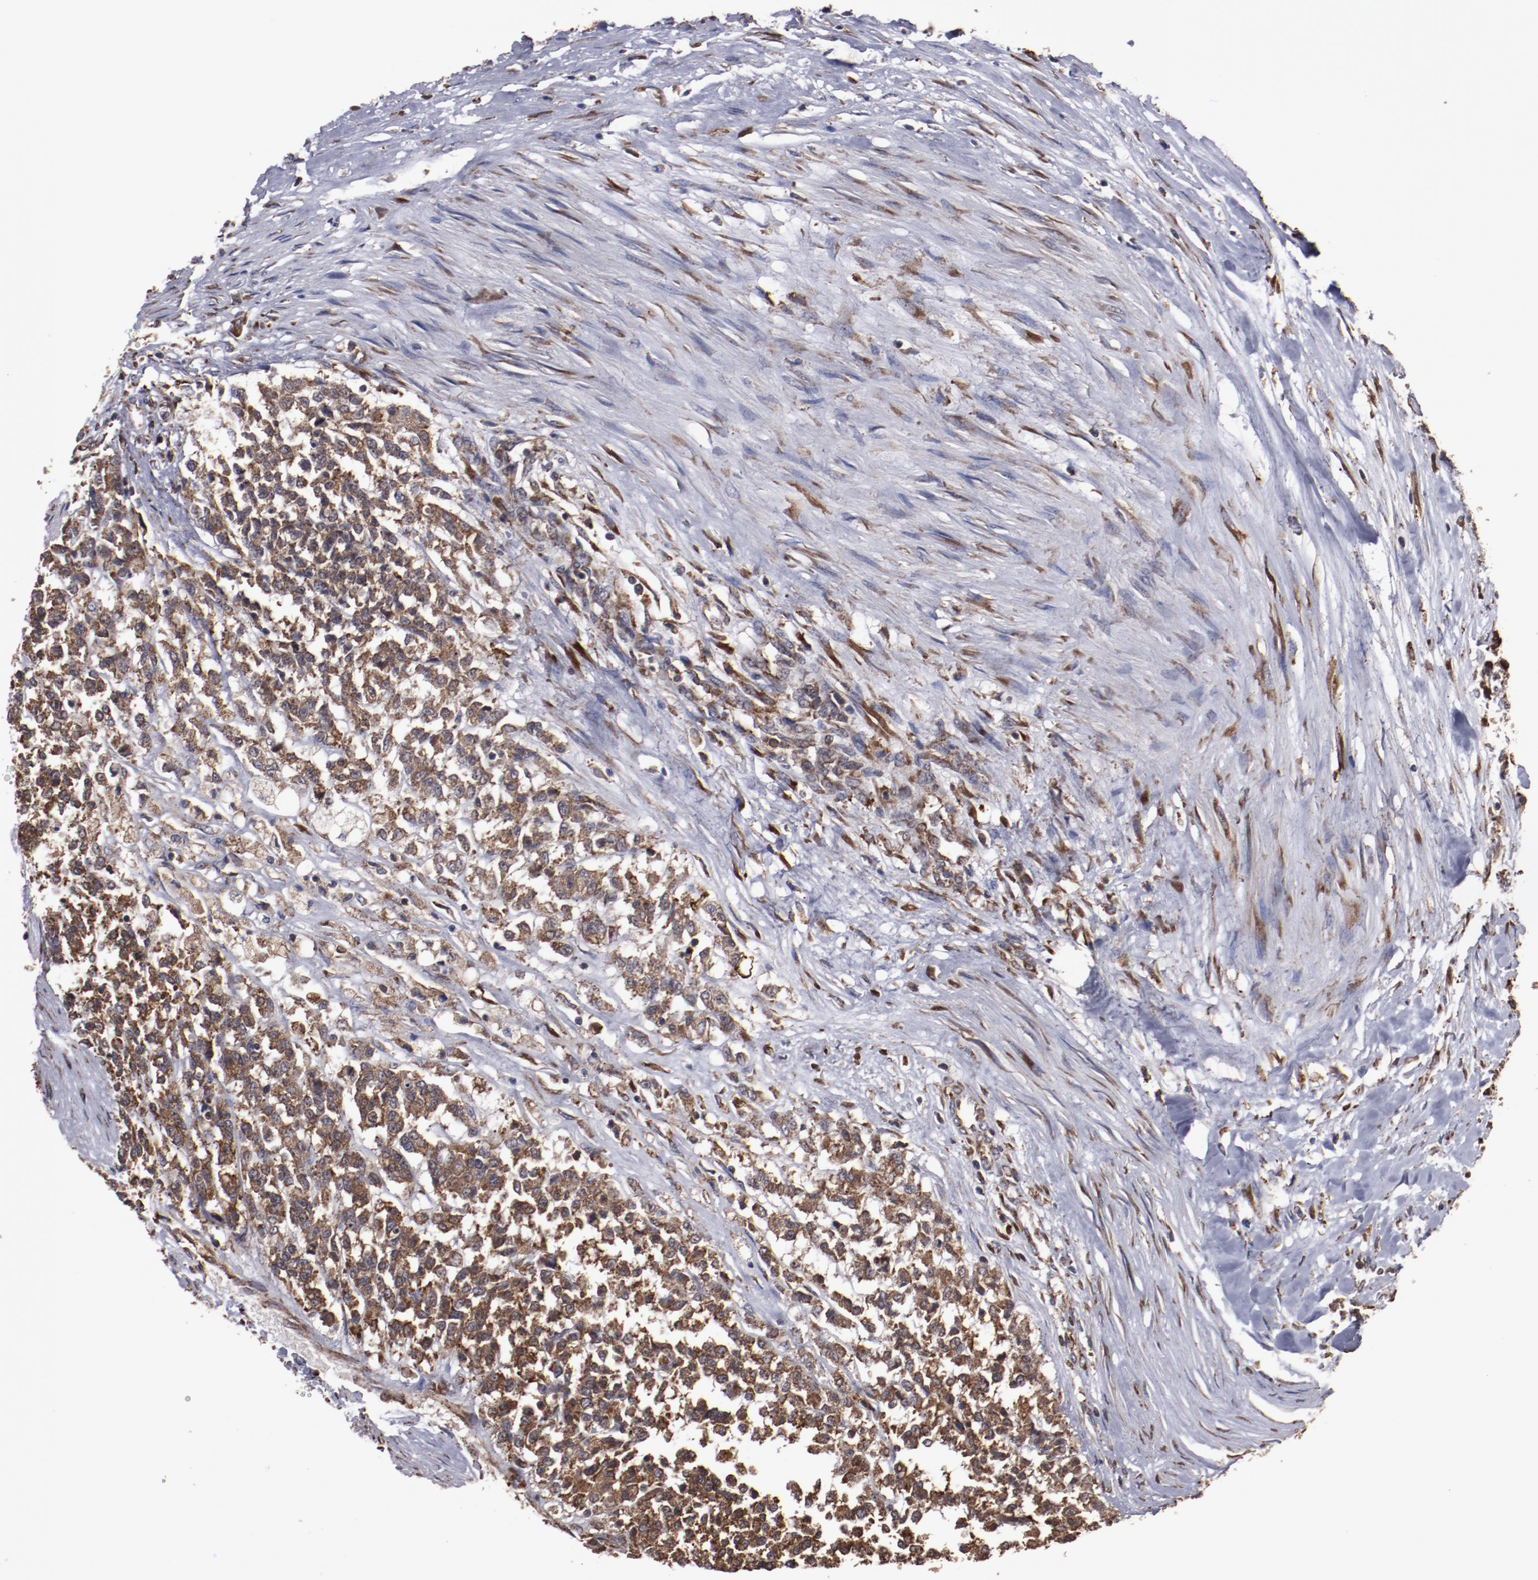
{"staining": {"intensity": "strong", "quantity": ">75%", "location": "cytoplasmic/membranous"}, "tissue": "testis cancer", "cell_type": "Tumor cells", "image_type": "cancer", "snomed": [{"axis": "morphology", "description": "Seminoma, NOS"}, {"axis": "topography", "description": "Testis"}], "caption": "Testis cancer (seminoma) stained with DAB immunohistochemistry (IHC) demonstrates high levels of strong cytoplasmic/membranous expression in about >75% of tumor cells.", "gene": "RPS4Y1", "patient": {"sex": "male", "age": 59}}